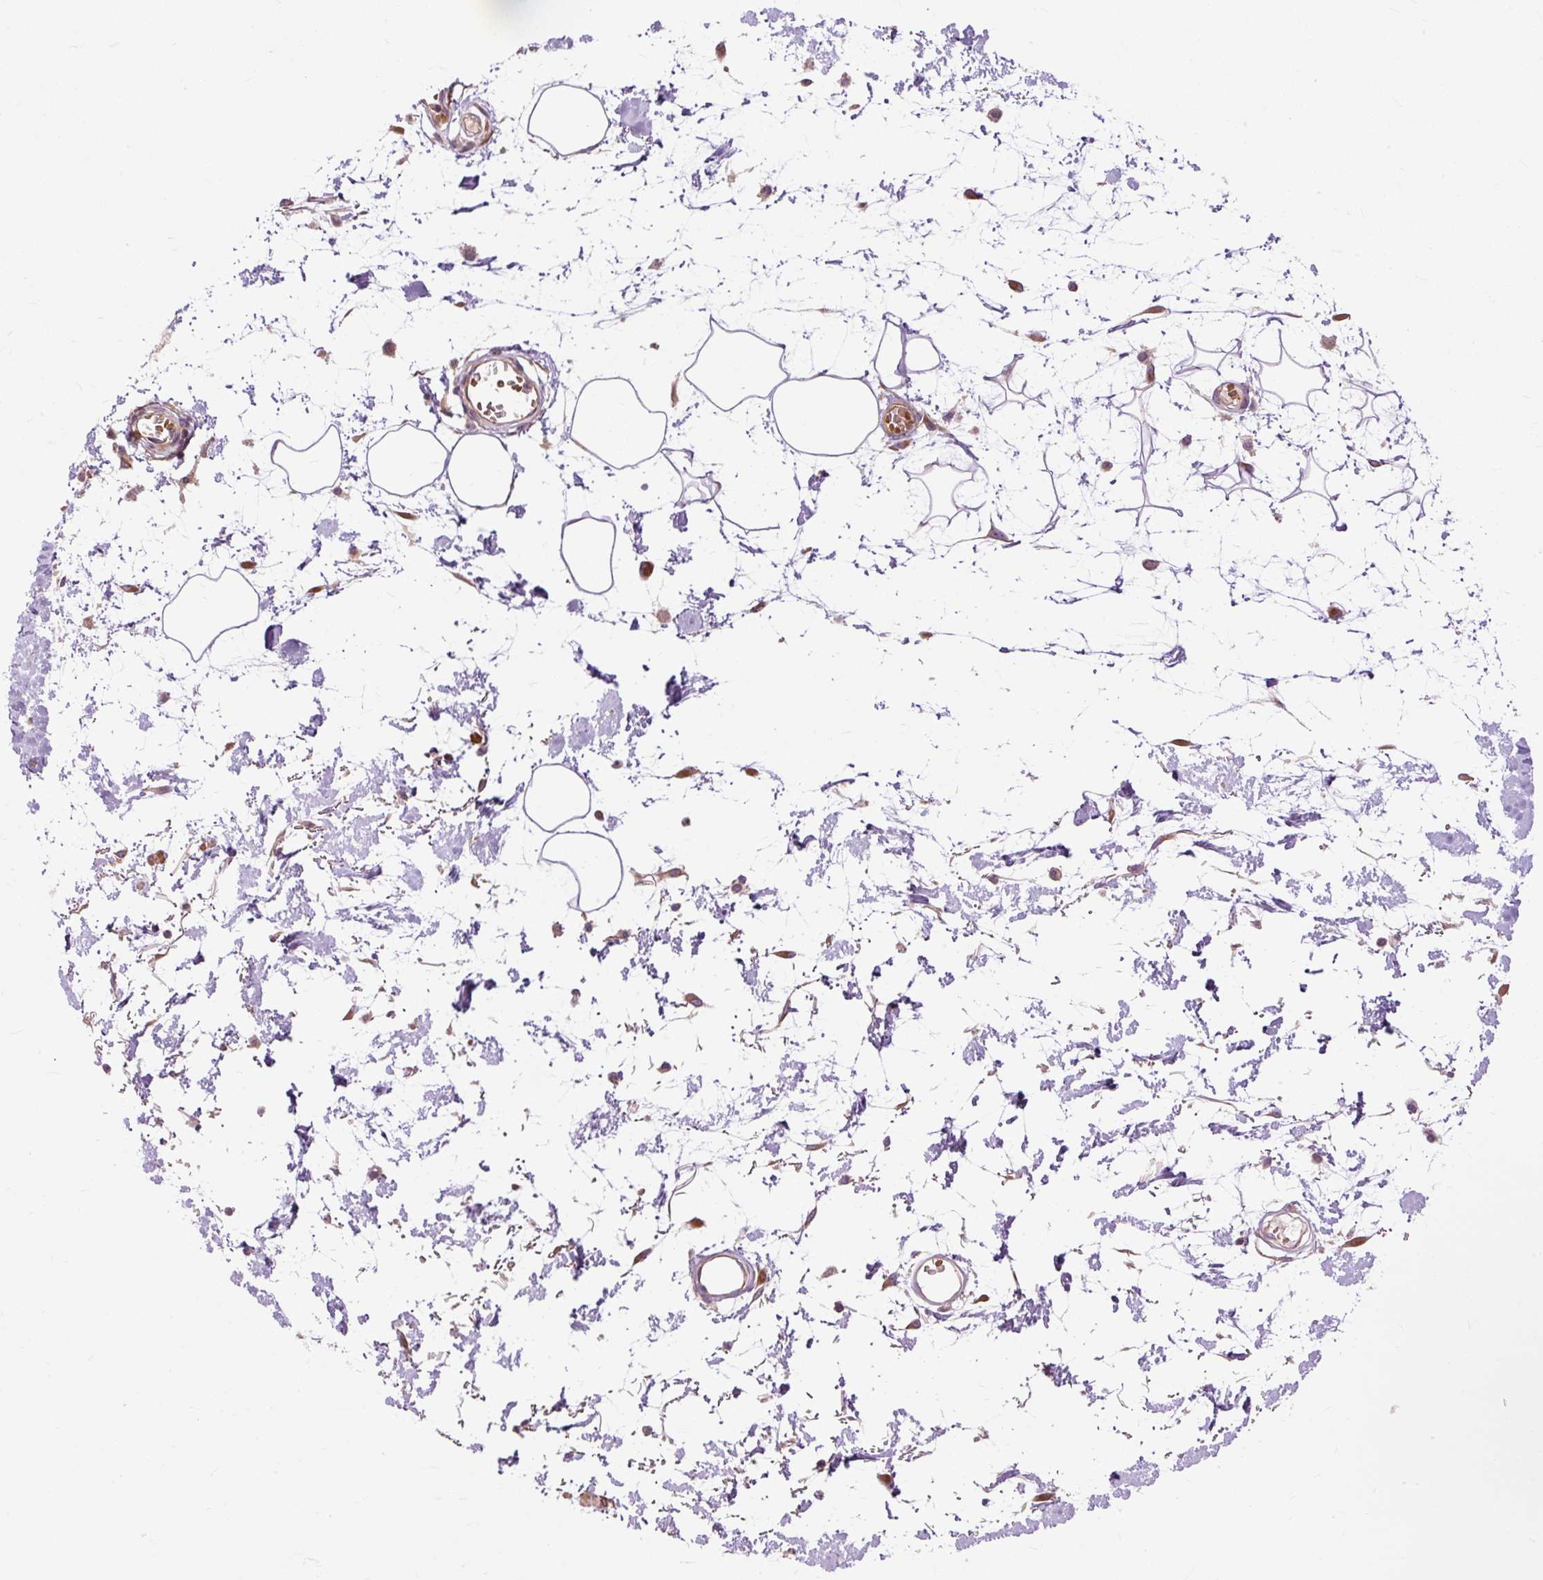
{"staining": {"intensity": "negative", "quantity": "none", "location": "none"}, "tissue": "adipose tissue", "cell_type": "Adipocytes", "image_type": "normal", "snomed": [{"axis": "morphology", "description": "Normal tissue, NOS"}, {"axis": "topography", "description": "Vulva"}, {"axis": "topography", "description": "Peripheral nerve tissue"}], "caption": "Immunohistochemistry (IHC) image of unremarkable human adipose tissue stained for a protein (brown), which shows no positivity in adipocytes.", "gene": "RIPOR3", "patient": {"sex": "female", "age": 68}}